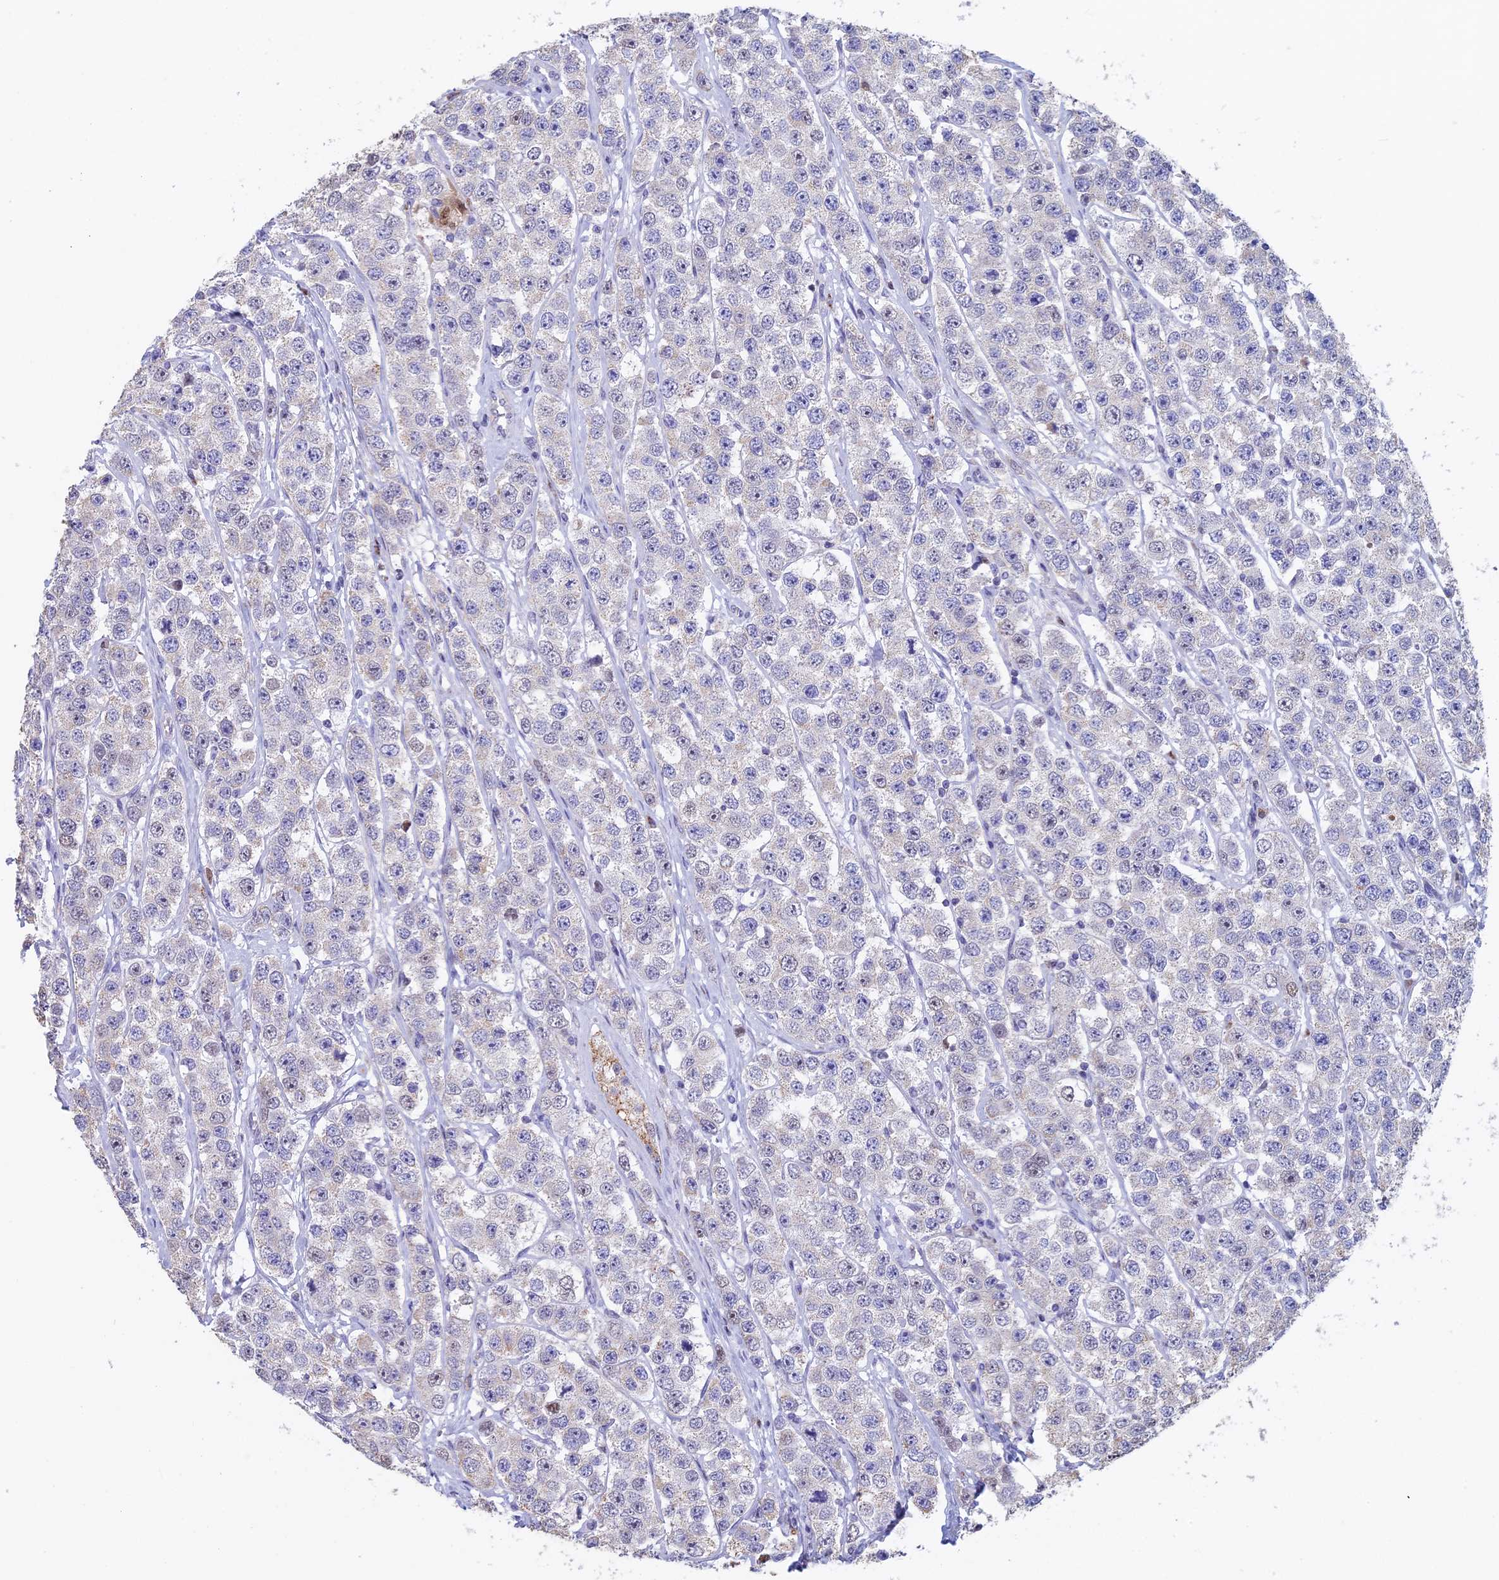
{"staining": {"intensity": "negative", "quantity": "none", "location": "none"}, "tissue": "testis cancer", "cell_type": "Tumor cells", "image_type": "cancer", "snomed": [{"axis": "morphology", "description": "Seminoma, NOS"}, {"axis": "topography", "description": "Testis"}], "caption": "An IHC histopathology image of testis seminoma is shown. There is no staining in tumor cells of testis seminoma.", "gene": "ACSS1", "patient": {"sex": "male", "age": 28}}